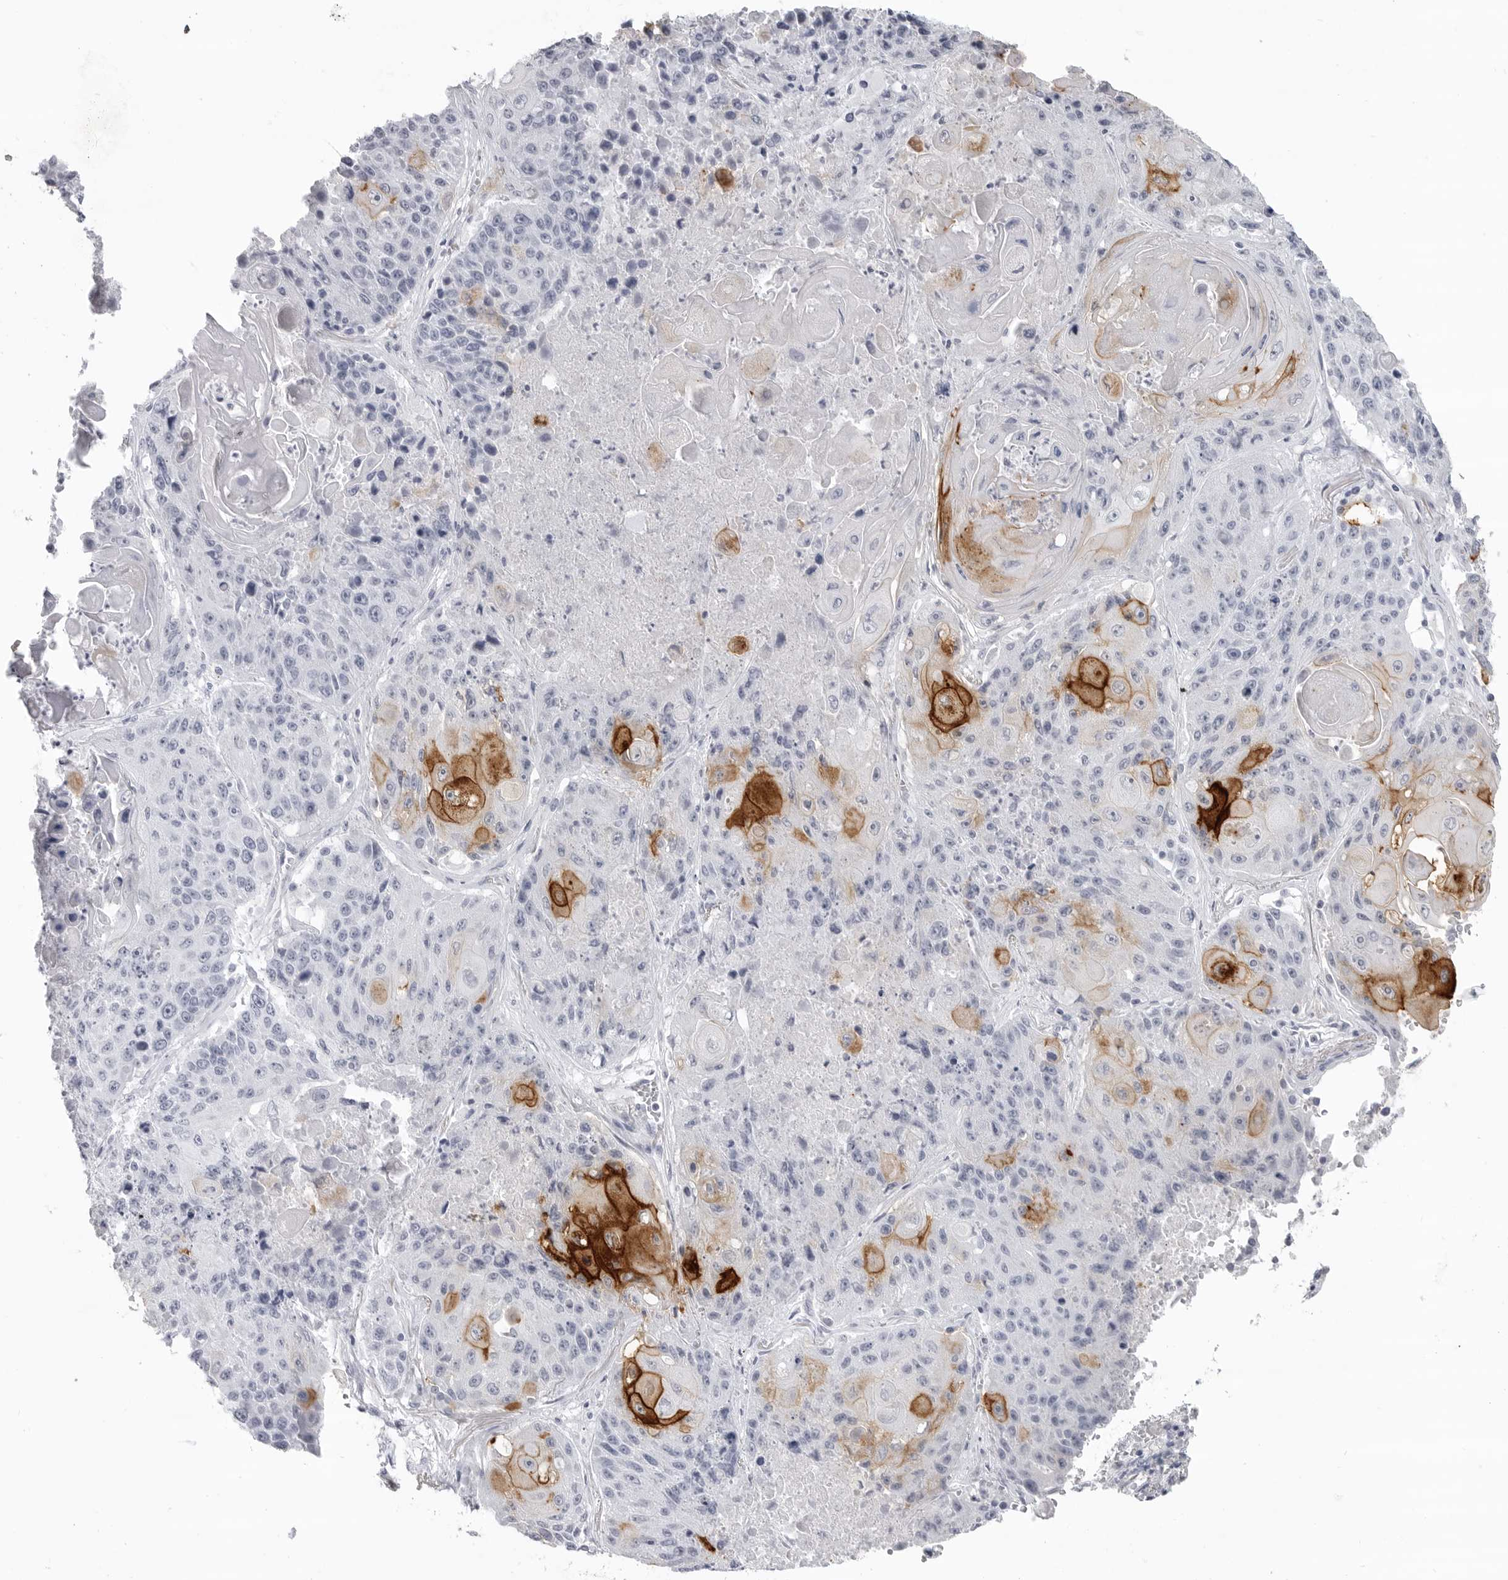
{"staining": {"intensity": "strong", "quantity": "<25%", "location": "cytoplasmic/membranous"}, "tissue": "lung cancer", "cell_type": "Tumor cells", "image_type": "cancer", "snomed": [{"axis": "morphology", "description": "Squamous cell carcinoma, NOS"}, {"axis": "topography", "description": "Lung"}], "caption": "A medium amount of strong cytoplasmic/membranous positivity is identified in about <25% of tumor cells in lung squamous cell carcinoma tissue. (IHC, brightfield microscopy, high magnification).", "gene": "LY6D", "patient": {"sex": "male", "age": 61}}